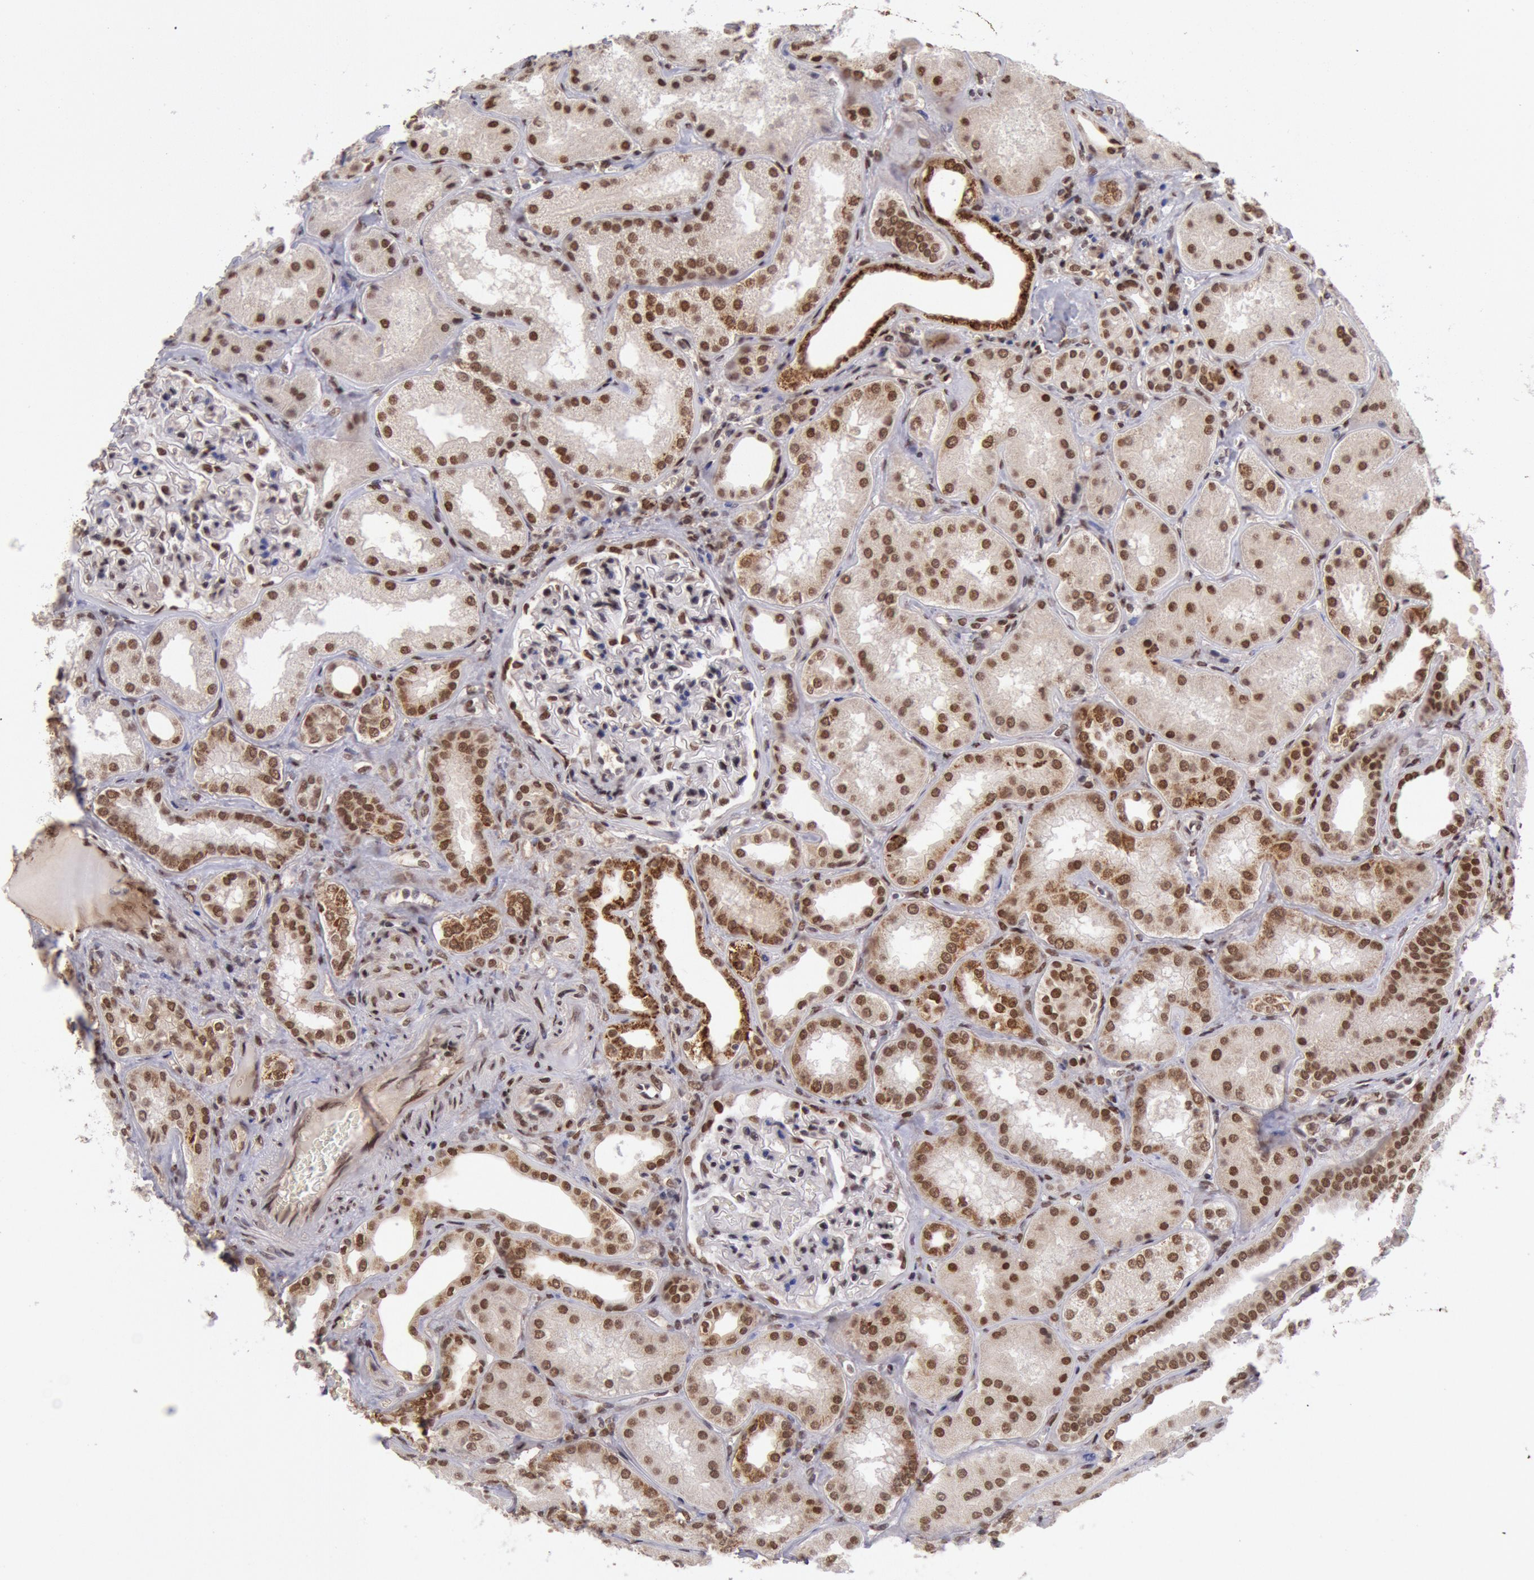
{"staining": {"intensity": "strong", "quantity": "25%-75%", "location": "nuclear"}, "tissue": "kidney", "cell_type": "Cells in glomeruli", "image_type": "normal", "snomed": [{"axis": "morphology", "description": "Normal tissue, NOS"}, {"axis": "topography", "description": "Kidney"}], "caption": "Protein staining displays strong nuclear staining in about 25%-75% of cells in glomeruli in normal kidney. The protein is shown in brown color, while the nuclei are stained blue.", "gene": "CDKN2B", "patient": {"sex": "female", "age": 56}}